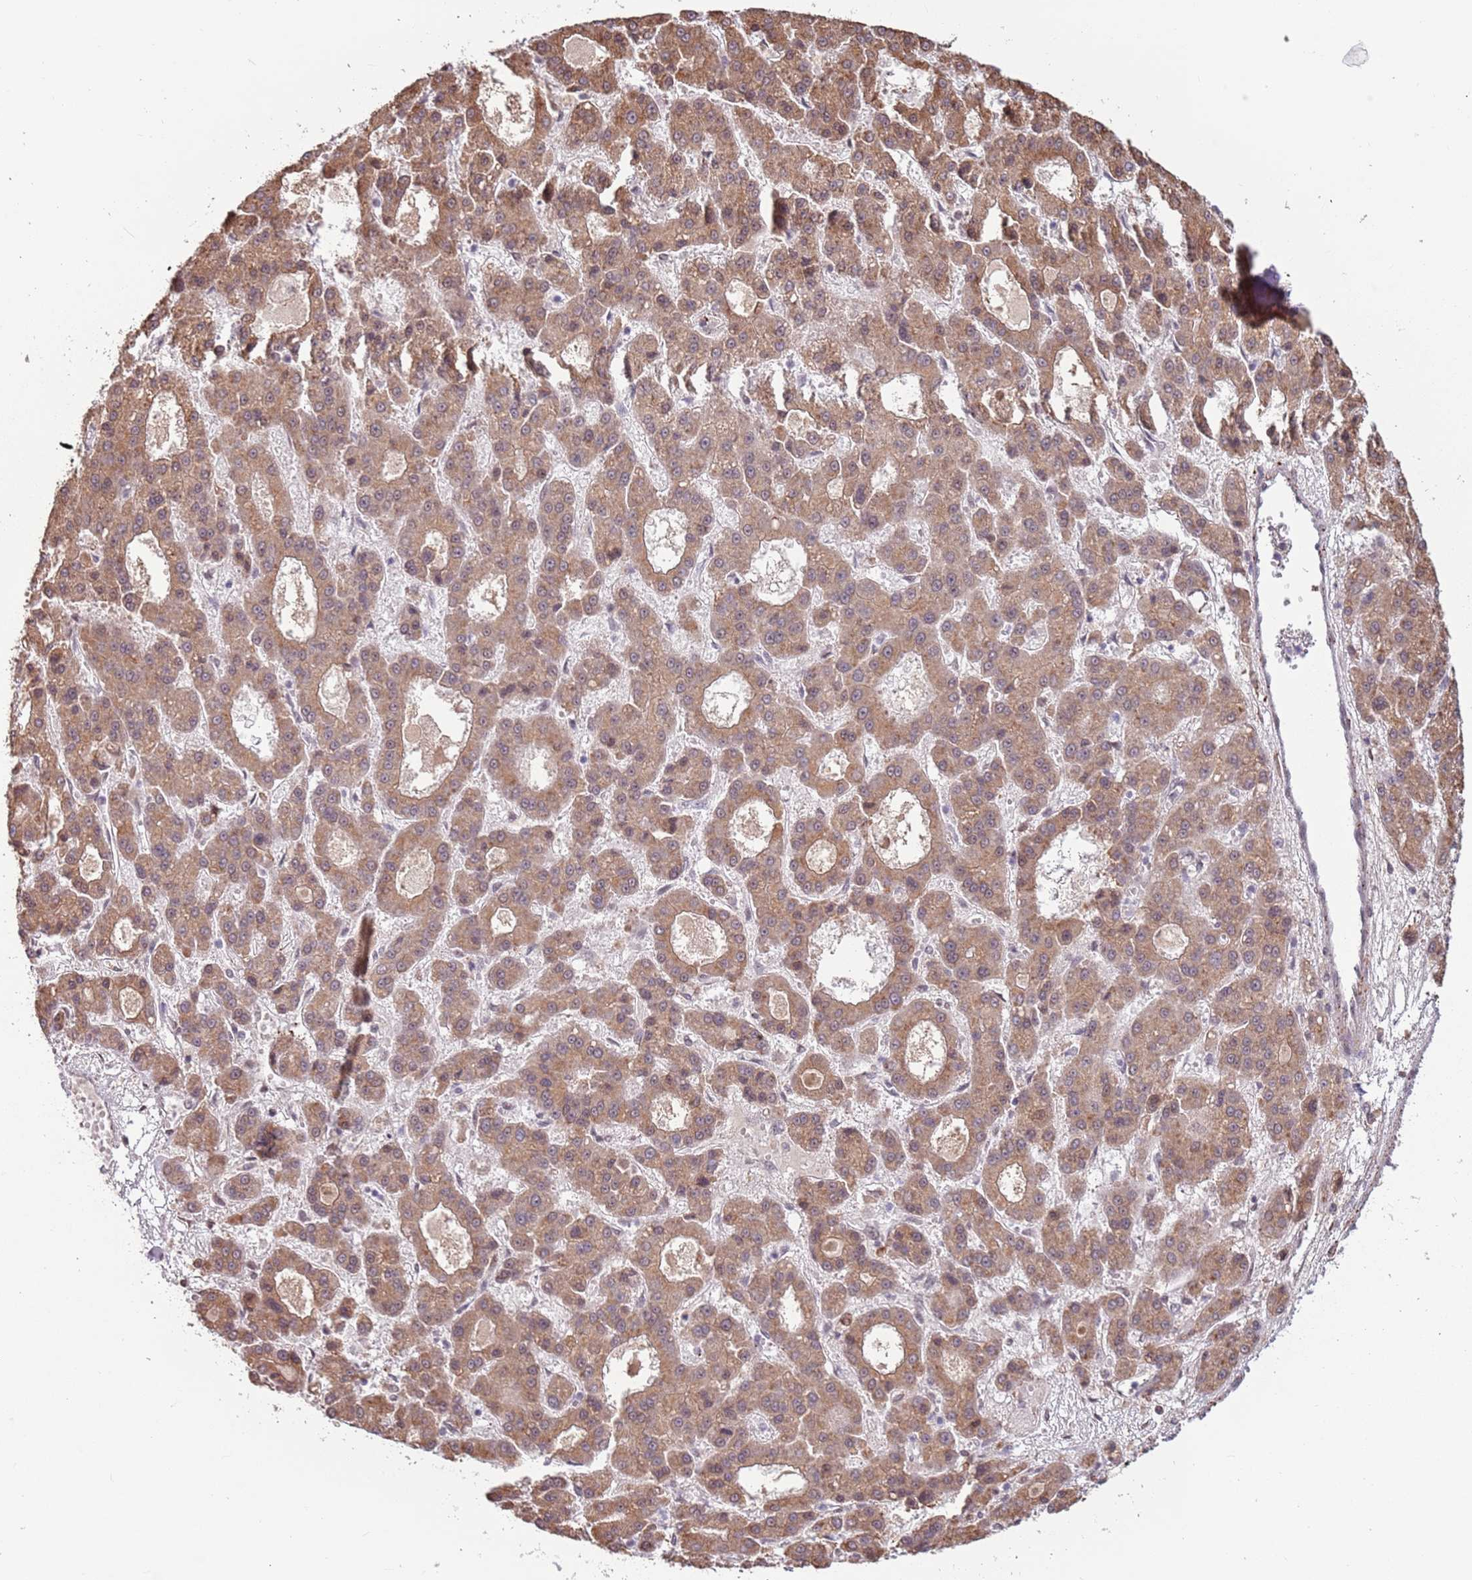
{"staining": {"intensity": "moderate", "quantity": ">75%", "location": "cytoplasmic/membranous,nuclear"}, "tissue": "liver cancer", "cell_type": "Tumor cells", "image_type": "cancer", "snomed": [{"axis": "morphology", "description": "Carcinoma, Hepatocellular, NOS"}, {"axis": "topography", "description": "Liver"}], "caption": "Human hepatocellular carcinoma (liver) stained with a protein marker shows moderate staining in tumor cells.", "gene": "POLR3H", "patient": {"sex": "male", "age": 70}}